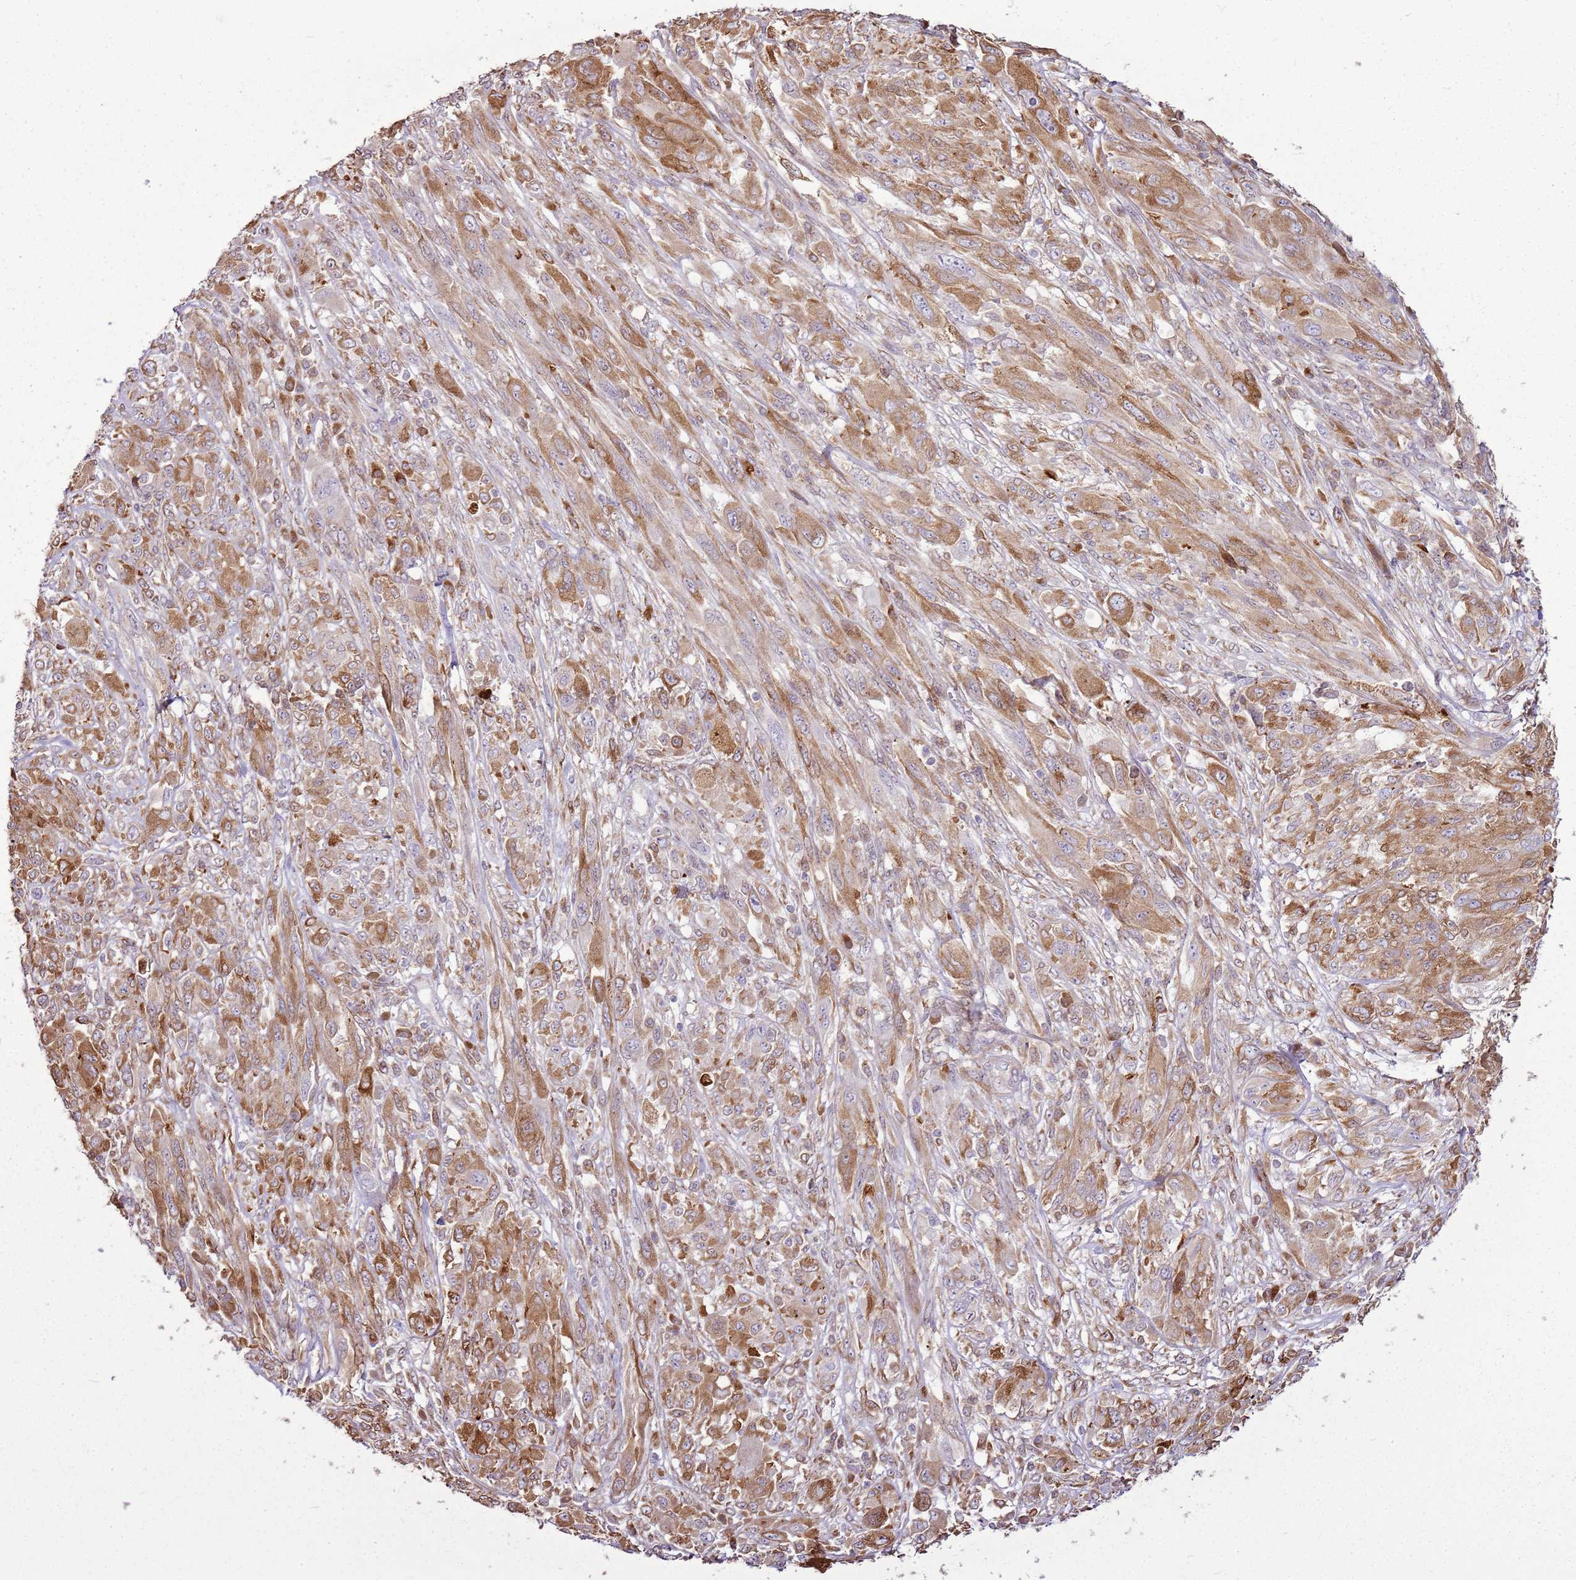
{"staining": {"intensity": "moderate", "quantity": ">75%", "location": "cytoplasmic/membranous"}, "tissue": "melanoma", "cell_type": "Tumor cells", "image_type": "cancer", "snomed": [{"axis": "morphology", "description": "Malignant melanoma, NOS"}, {"axis": "topography", "description": "Skin"}], "caption": "Melanoma stained with DAB (3,3'-diaminobenzidine) immunohistochemistry (IHC) demonstrates medium levels of moderate cytoplasmic/membranous staining in approximately >75% of tumor cells. Immunohistochemistry (ihc) stains the protein of interest in brown and the nuclei are stained blue.", "gene": "TMED10", "patient": {"sex": "female", "age": 91}}